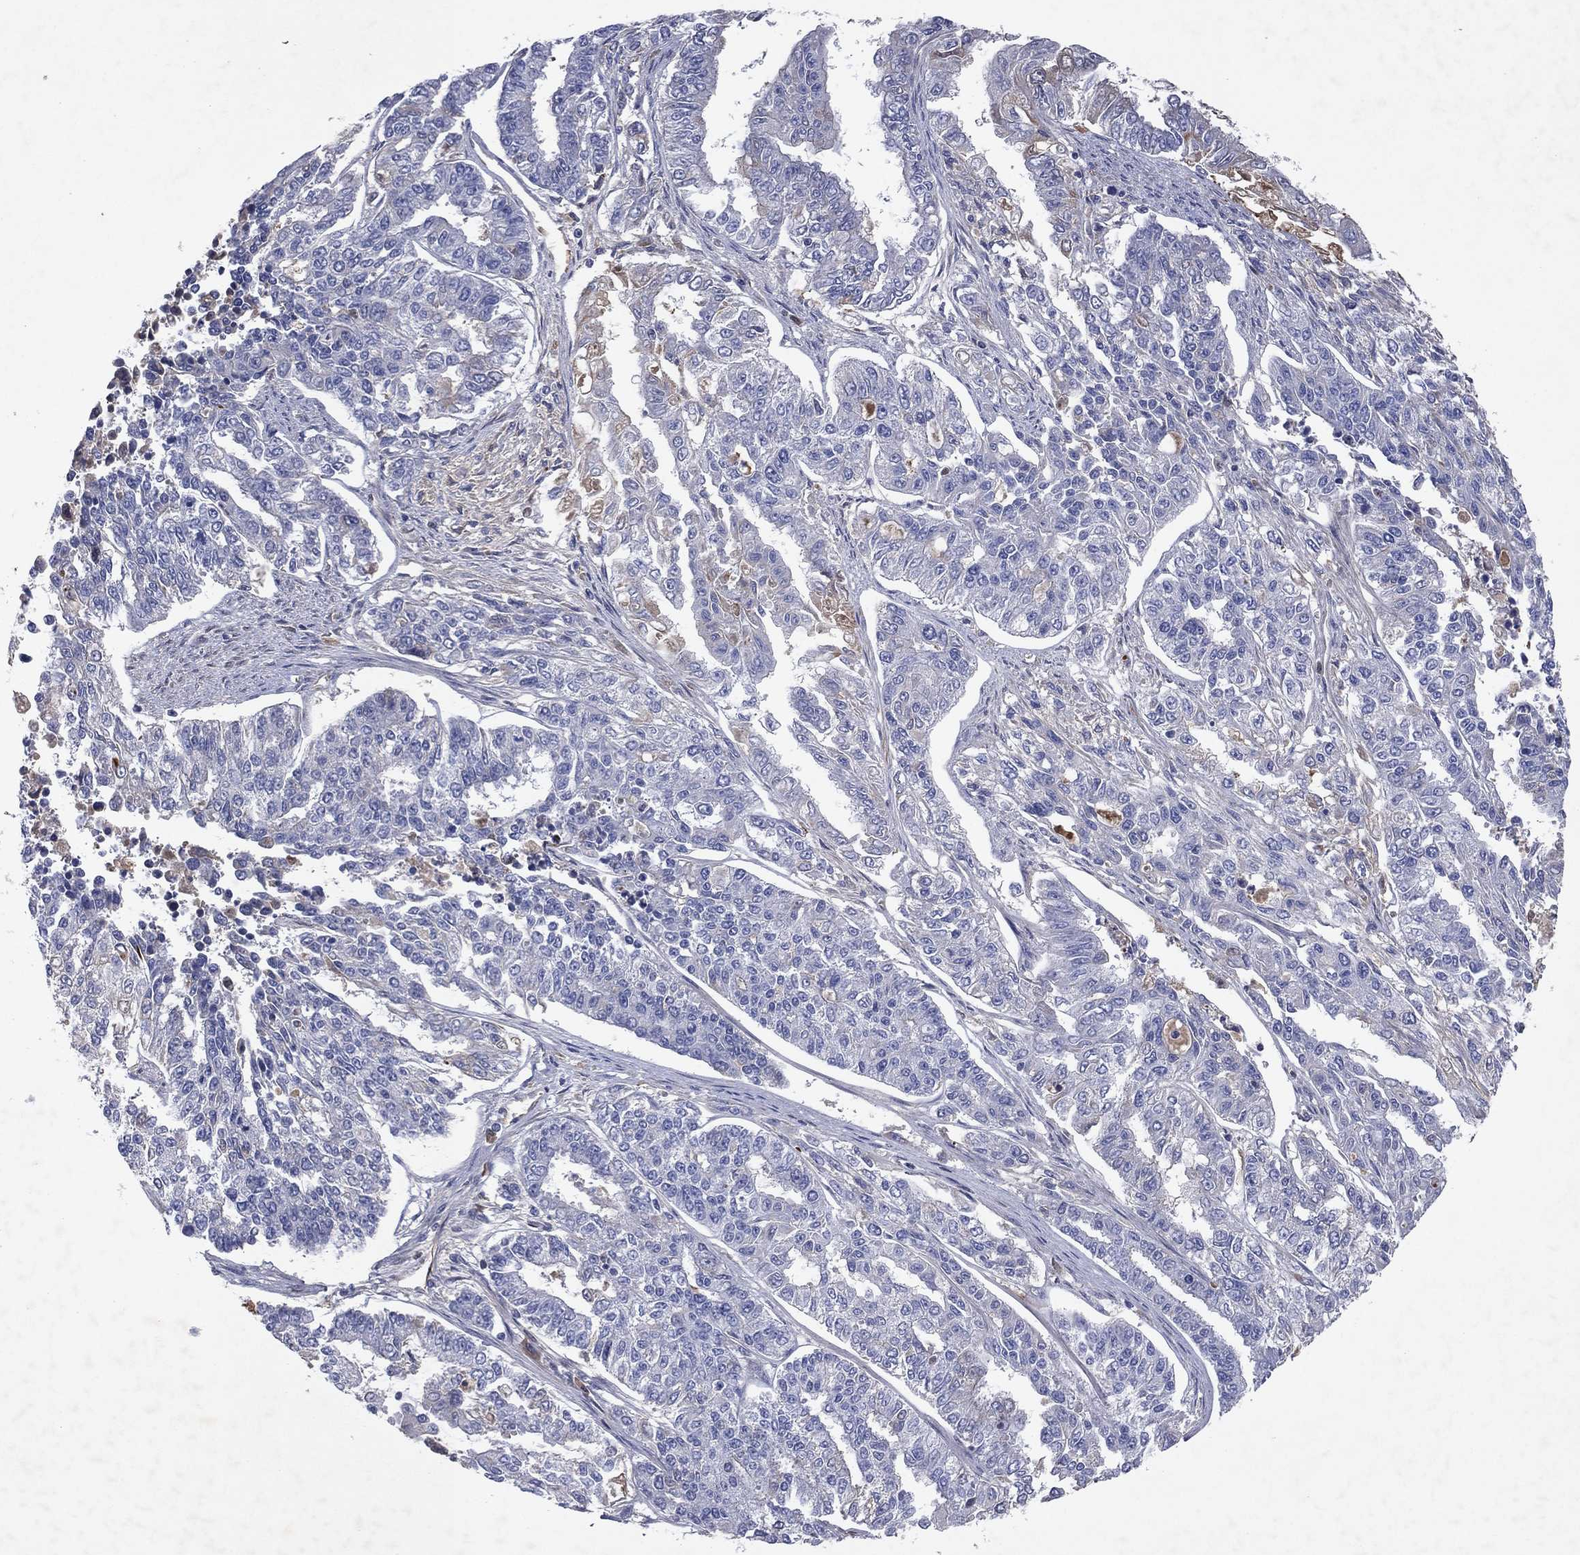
{"staining": {"intensity": "negative", "quantity": "none", "location": "none"}, "tissue": "endometrial cancer", "cell_type": "Tumor cells", "image_type": "cancer", "snomed": [{"axis": "morphology", "description": "Adenocarcinoma, NOS"}, {"axis": "topography", "description": "Uterus"}], "caption": "DAB immunohistochemical staining of adenocarcinoma (endometrial) exhibits no significant staining in tumor cells.", "gene": "FLI1", "patient": {"sex": "female", "age": 59}}